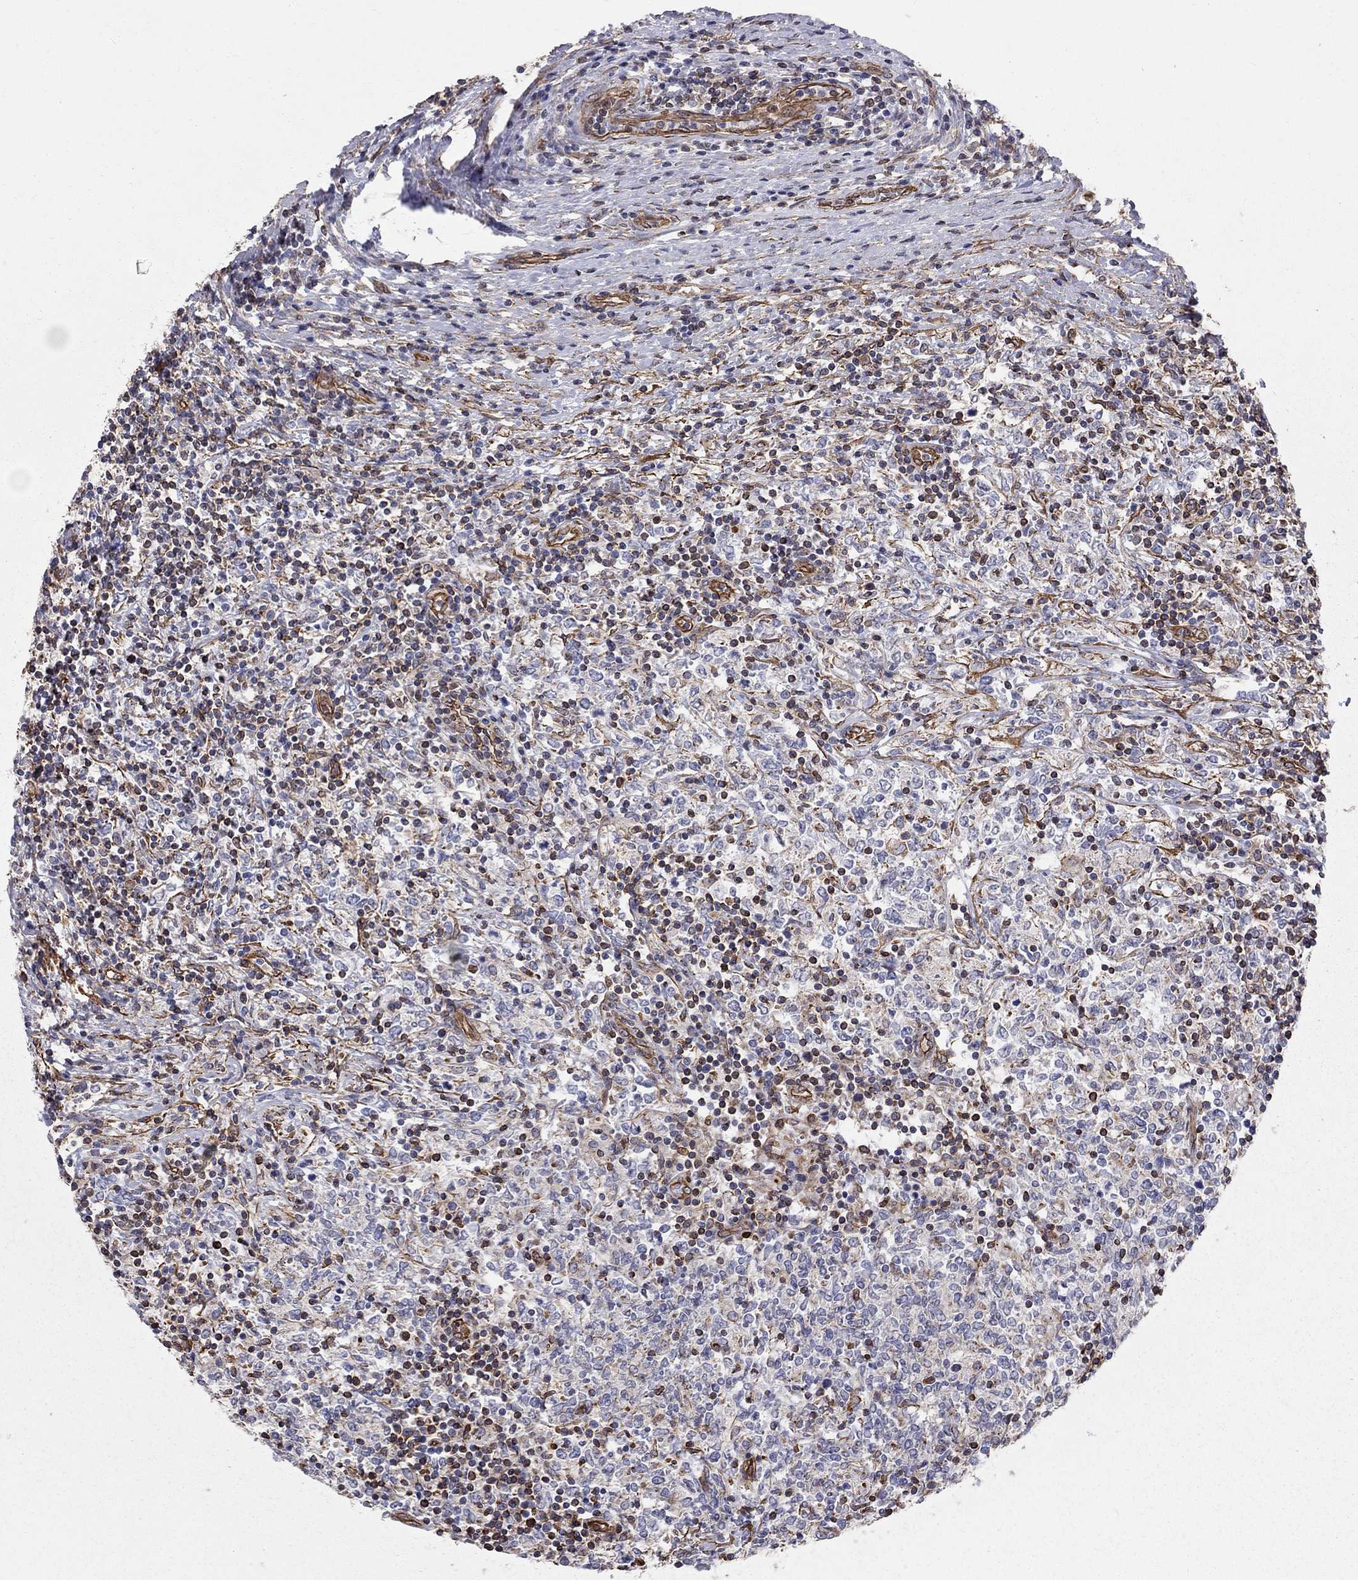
{"staining": {"intensity": "negative", "quantity": "none", "location": "none"}, "tissue": "lymphoma", "cell_type": "Tumor cells", "image_type": "cancer", "snomed": [{"axis": "morphology", "description": "Malignant lymphoma, non-Hodgkin's type, High grade"}, {"axis": "topography", "description": "Lymph node"}], "caption": "Human lymphoma stained for a protein using IHC demonstrates no expression in tumor cells.", "gene": "BICDL2", "patient": {"sex": "female", "age": 84}}